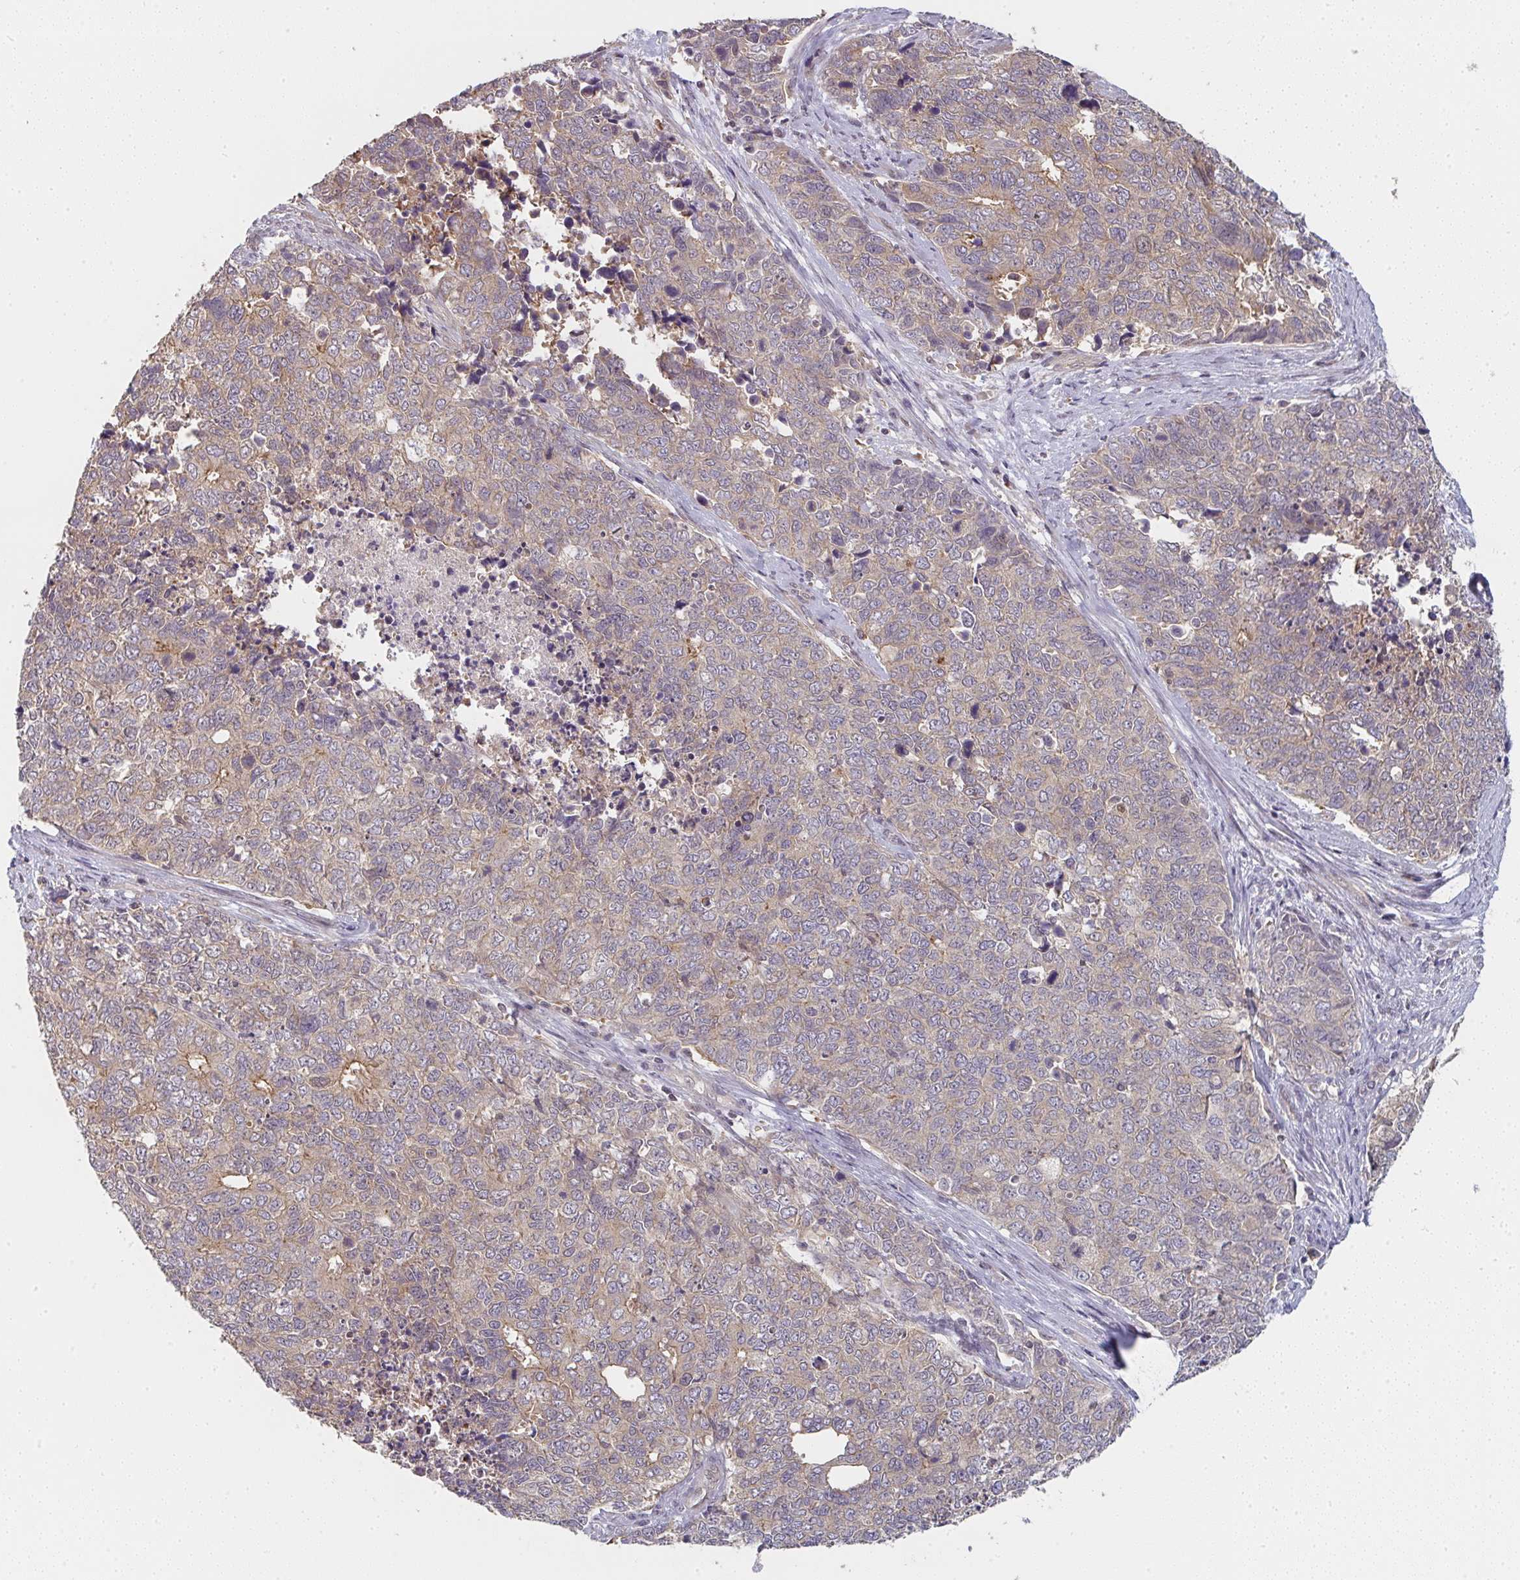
{"staining": {"intensity": "moderate", "quantity": "<25%", "location": "cytoplasmic/membranous"}, "tissue": "cervical cancer", "cell_type": "Tumor cells", "image_type": "cancer", "snomed": [{"axis": "morphology", "description": "Adenocarcinoma, NOS"}, {"axis": "topography", "description": "Cervix"}], "caption": "Moderate cytoplasmic/membranous protein positivity is present in approximately <25% of tumor cells in cervical adenocarcinoma.", "gene": "RANGRF", "patient": {"sex": "female", "age": 63}}